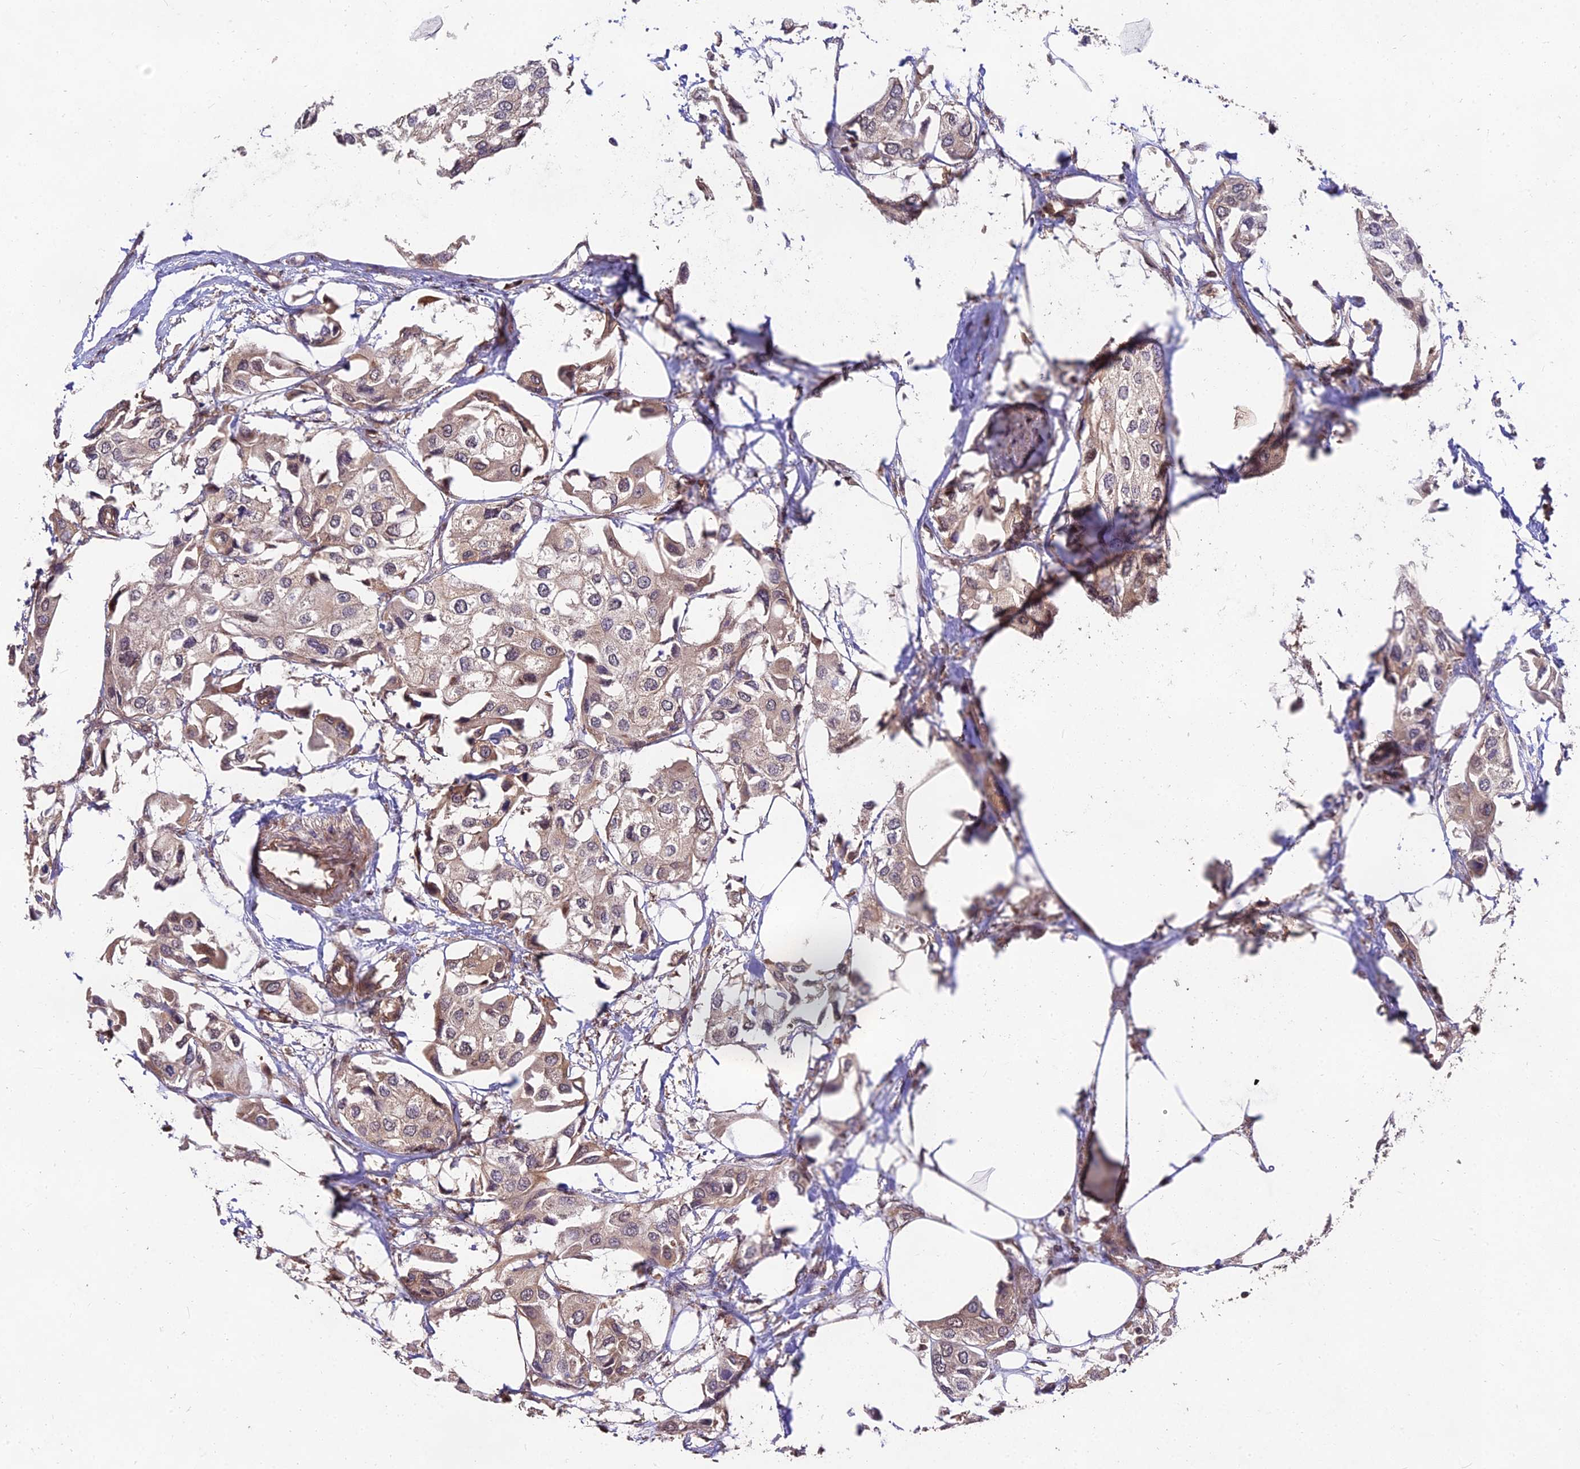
{"staining": {"intensity": "weak", "quantity": "25%-75%", "location": "cytoplasmic/membranous"}, "tissue": "urothelial cancer", "cell_type": "Tumor cells", "image_type": "cancer", "snomed": [{"axis": "morphology", "description": "Urothelial carcinoma, High grade"}, {"axis": "topography", "description": "Urinary bladder"}], "caption": "Immunohistochemical staining of urothelial carcinoma (high-grade) shows low levels of weak cytoplasmic/membranous staining in approximately 25%-75% of tumor cells. The protein is shown in brown color, while the nuclei are stained blue.", "gene": "MKKS", "patient": {"sex": "male", "age": 64}}